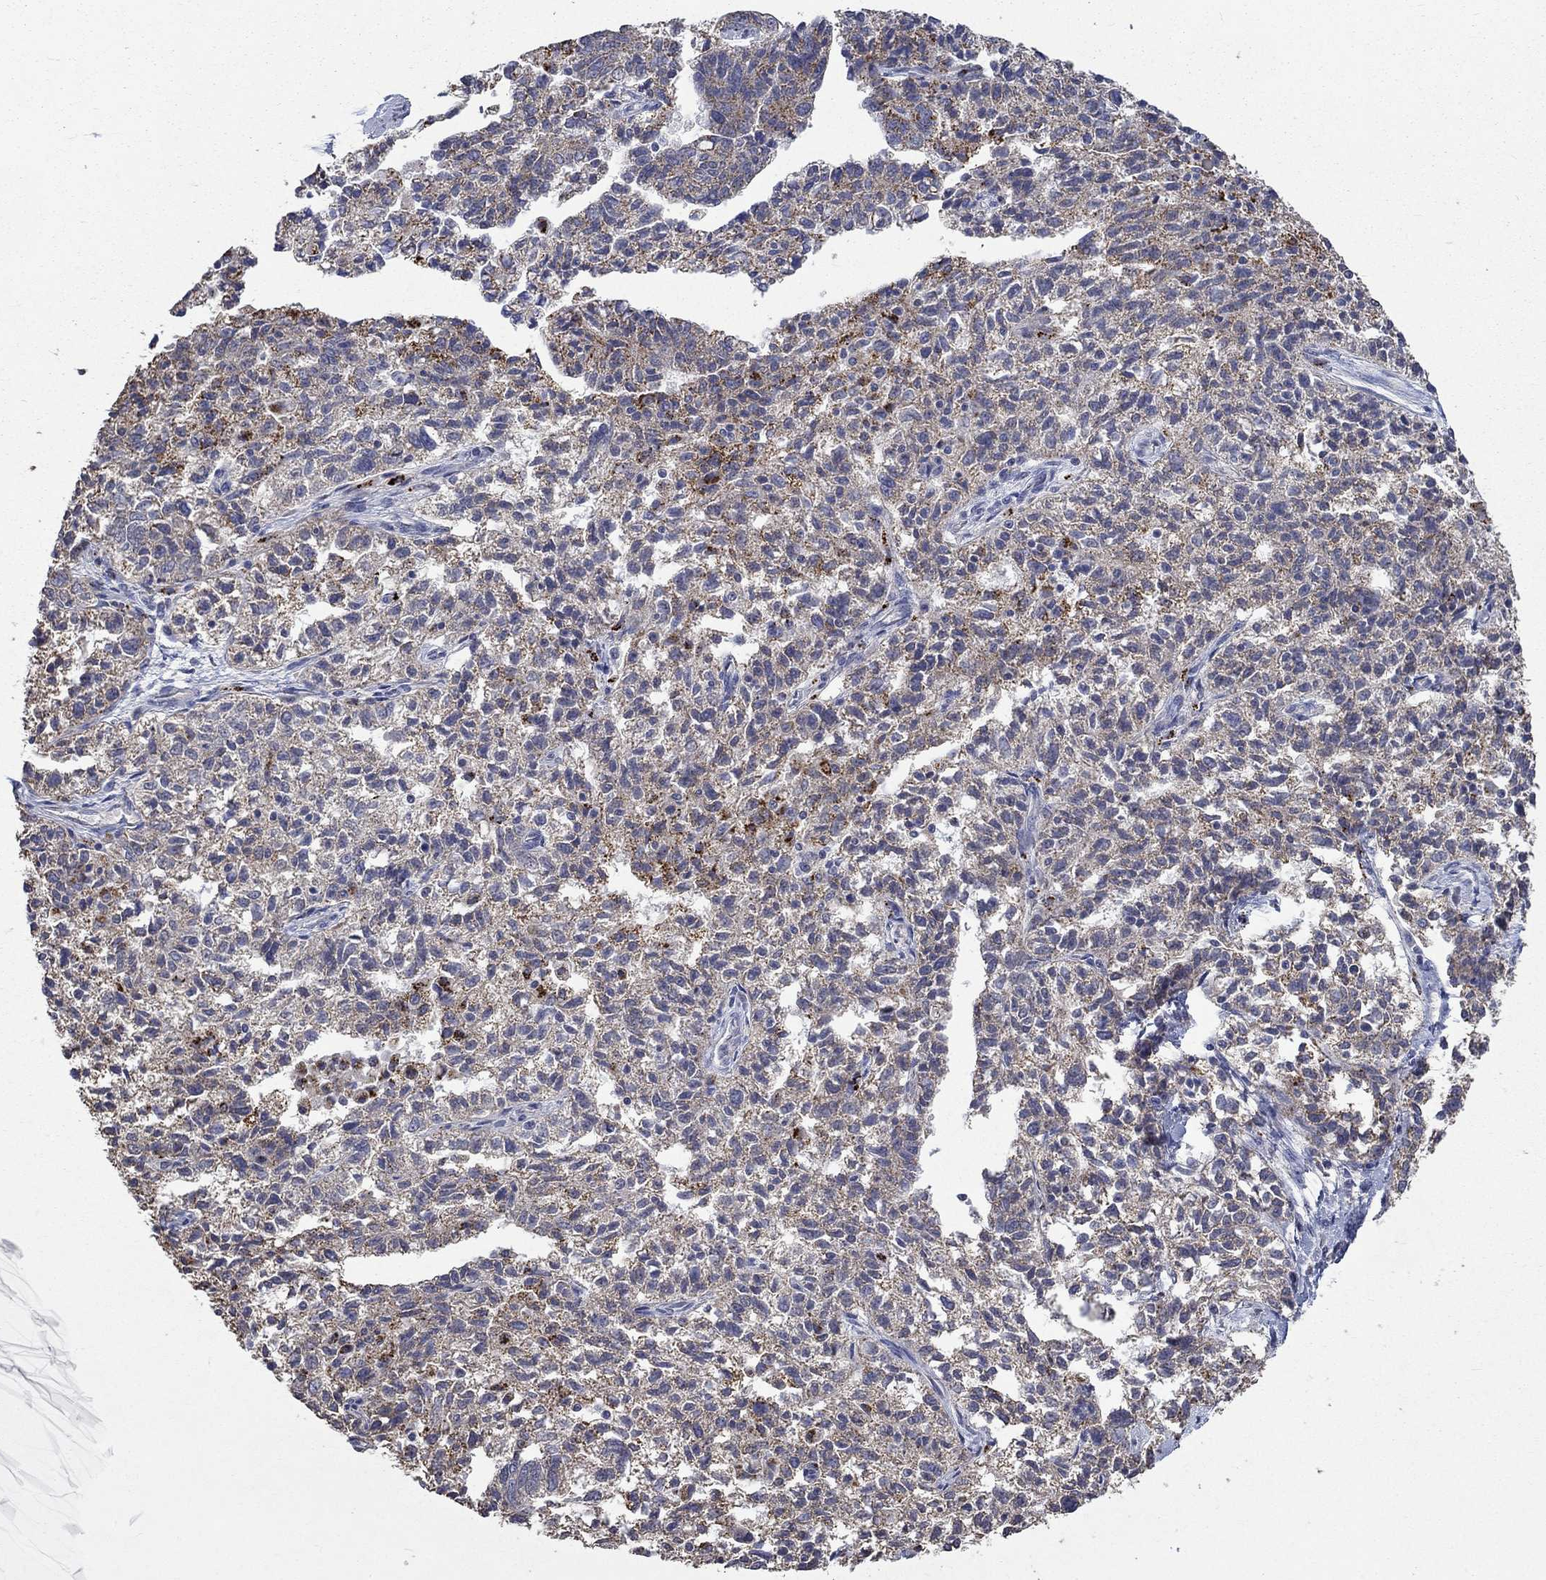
{"staining": {"intensity": "weak", "quantity": "25%-75%", "location": "cytoplasmic/membranous"}, "tissue": "ovarian cancer", "cell_type": "Tumor cells", "image_type": "cancer", "snomed": [{"axis": "morphology", "description": "Cystadenocarcinoma, serous, NOS"}, {"axis": "topography", "description": "Ovary"}], "caption": "Human ovarian cancer (serous cystadenocarcinoma) stained with a brown dye reveals weak cytoplasmic/membranous positive positivity in about 25%-75% of tumor cells.", "gene": "UGT8", "patient": {"sex": "female", "age": 71}}